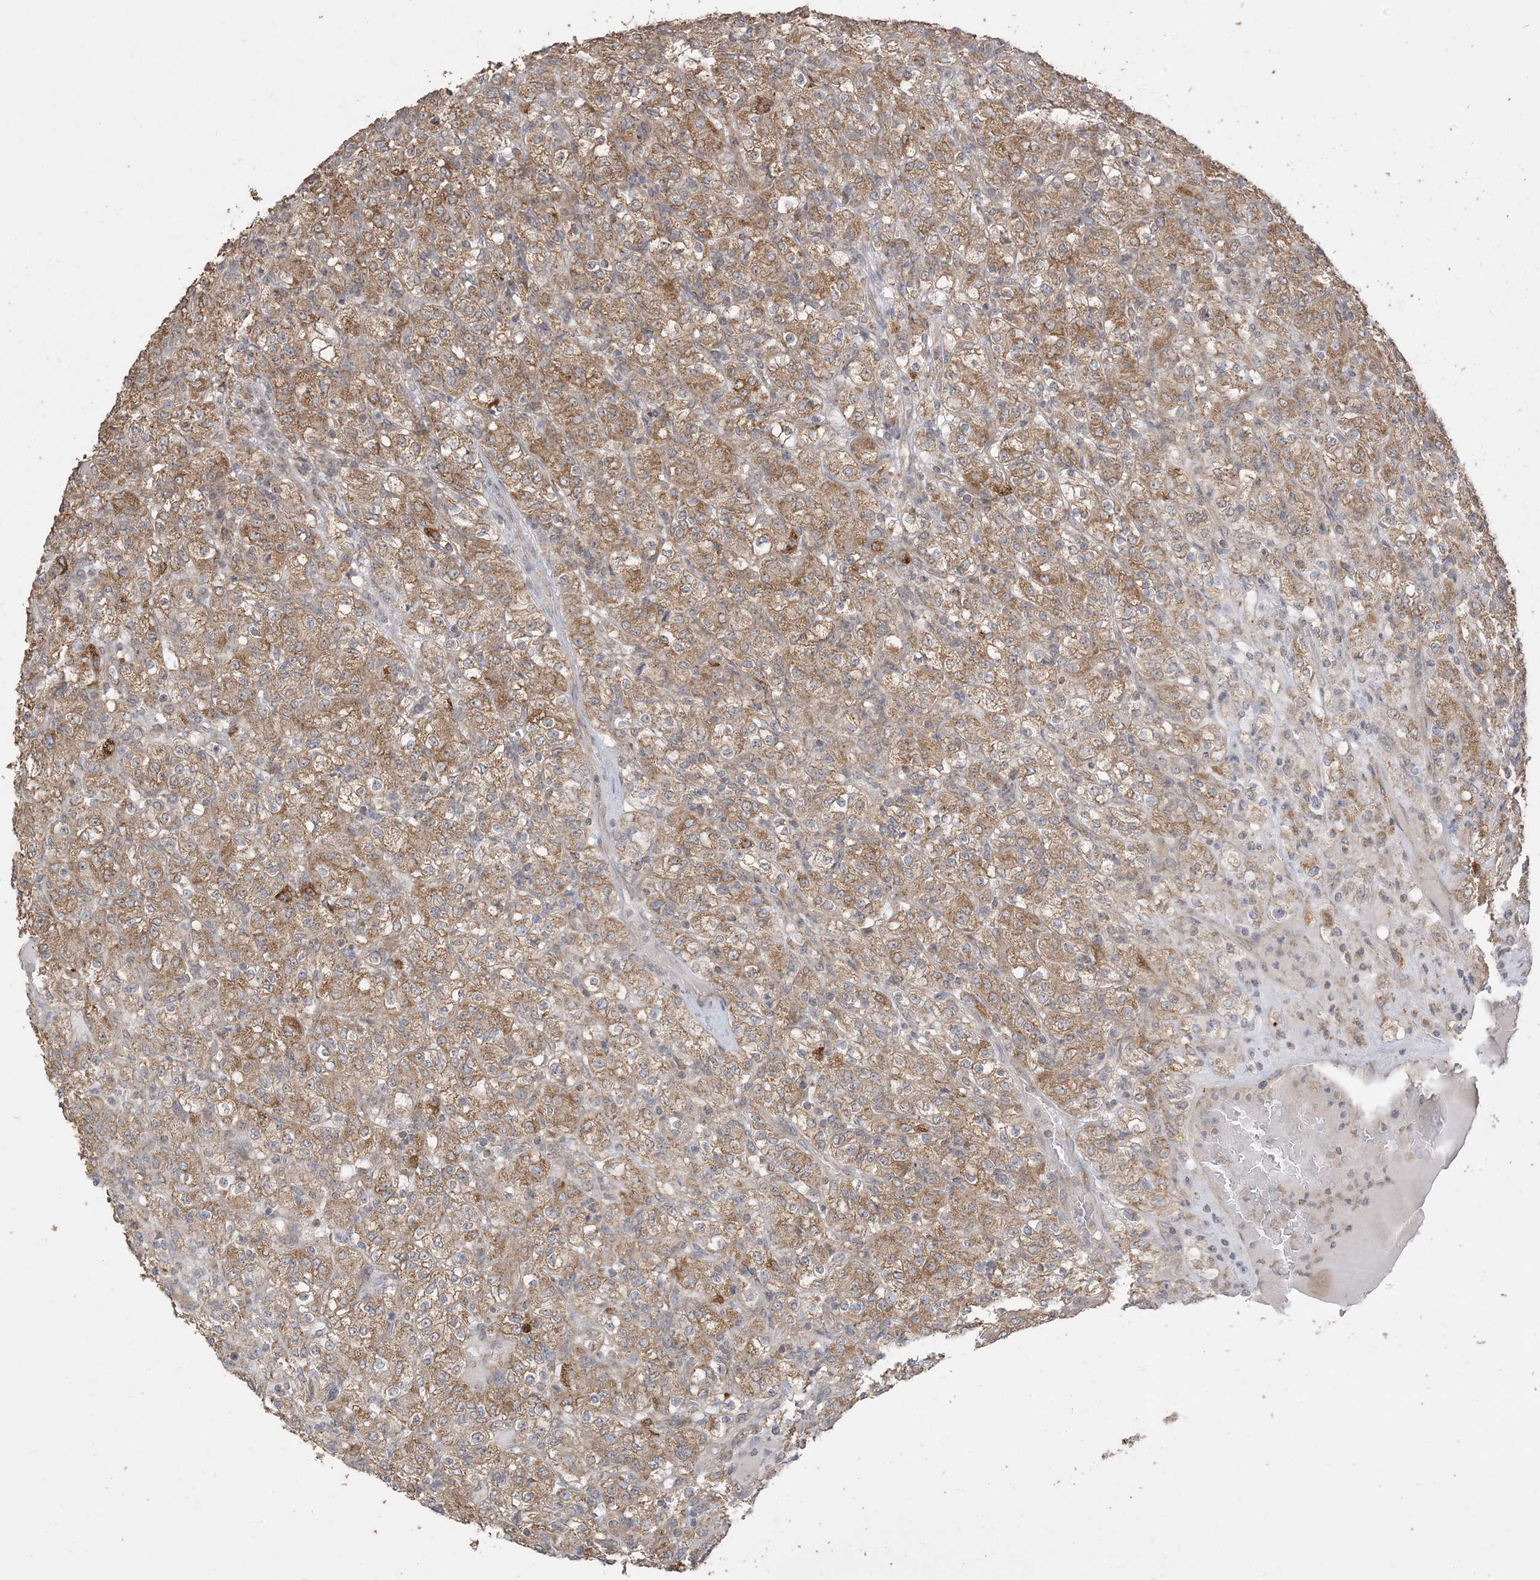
{"staining": {"intensity": "strong", "quantity": ">75%", "location": "cytoplasmic/membranous"}, "tissue": "renal cancer", "cell_type": "Tumor cells", "image_type": "cancer", "snomed": [{"axis": "morphology", "description": "Normal tissue, NOS"}, {"axis": "morphology", "description": "Adenocarcinoma, NOS"}, {"axis": "topography", "description": "Kidney"}], "caption": "Tumor cells exhibit high levels of strong cytoplasmic/membranous expression in about >75% of cells in human renal cancer (adenocarcinoma). The staining was performed using DAB, with brown indicating positive protein expression. Nuclei are stained blue with hematoxylin.", "gene": "SIRT3", "patient": {"sex": "female", "age": 72}}